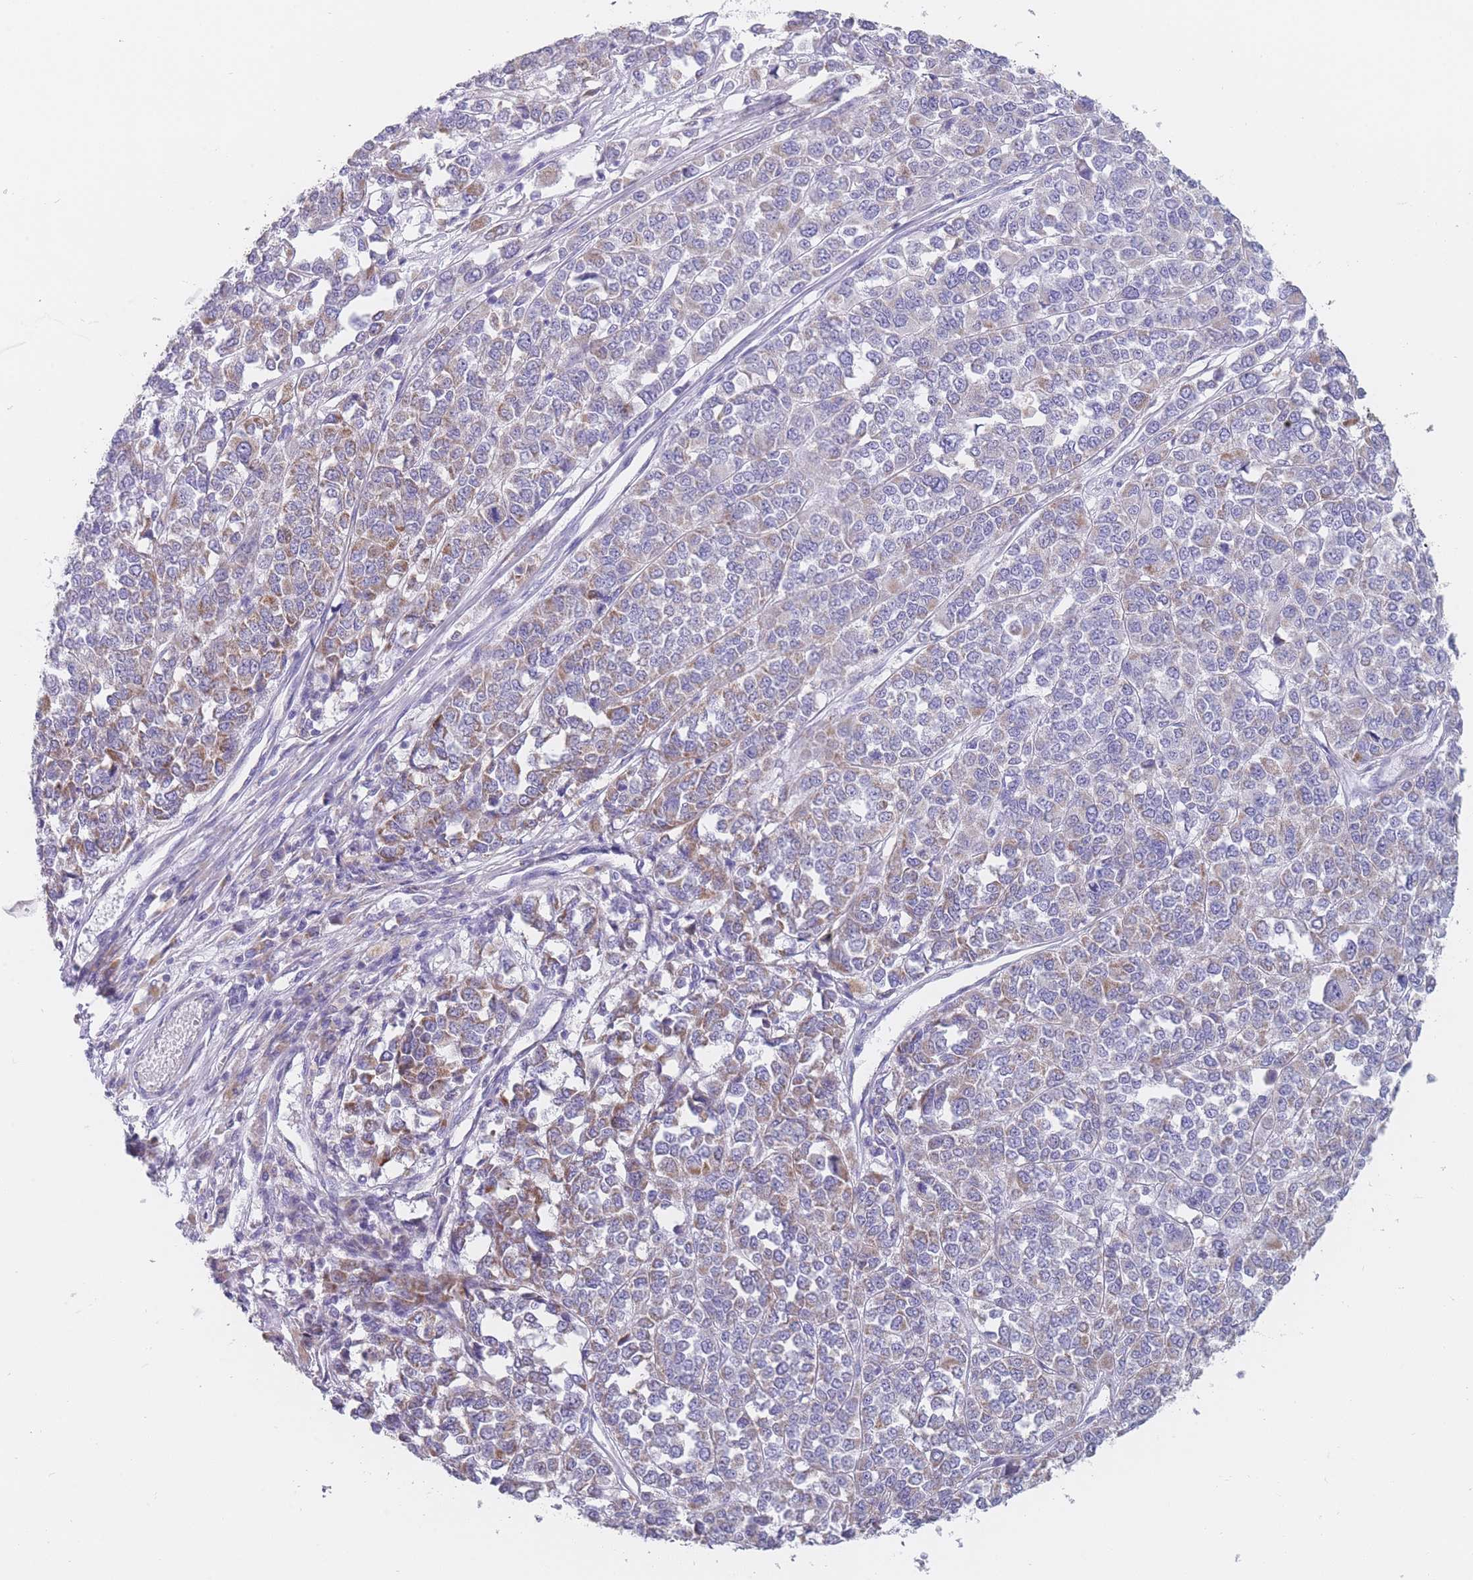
{"staining": {"intensity": "moderate", "quantity": "25%-75%", "location": "cytoplasmic/membranous"}, "tissue": "melanoma", "cell_type": "Tumor cells", "image_type": "cancer", "snomed": [{"axis": "morphology", "description": "Malignant melanoma, Metastatic site"}, {"axis": "topography", "description": "Lymph node"}], "caption": "Malignant melanoma (metastatic site) tissue shows moderate cytoplasmic/membranous expression in about 25%-75% of tumor cells, visualized by immunohistochemistry. (Stains: DAB in brown, nuclei in blue, Microscopy: brightfield microscopy at high magnification).", "gene": "MRPS14", "patient": {"sex": "male", "age": 44}}